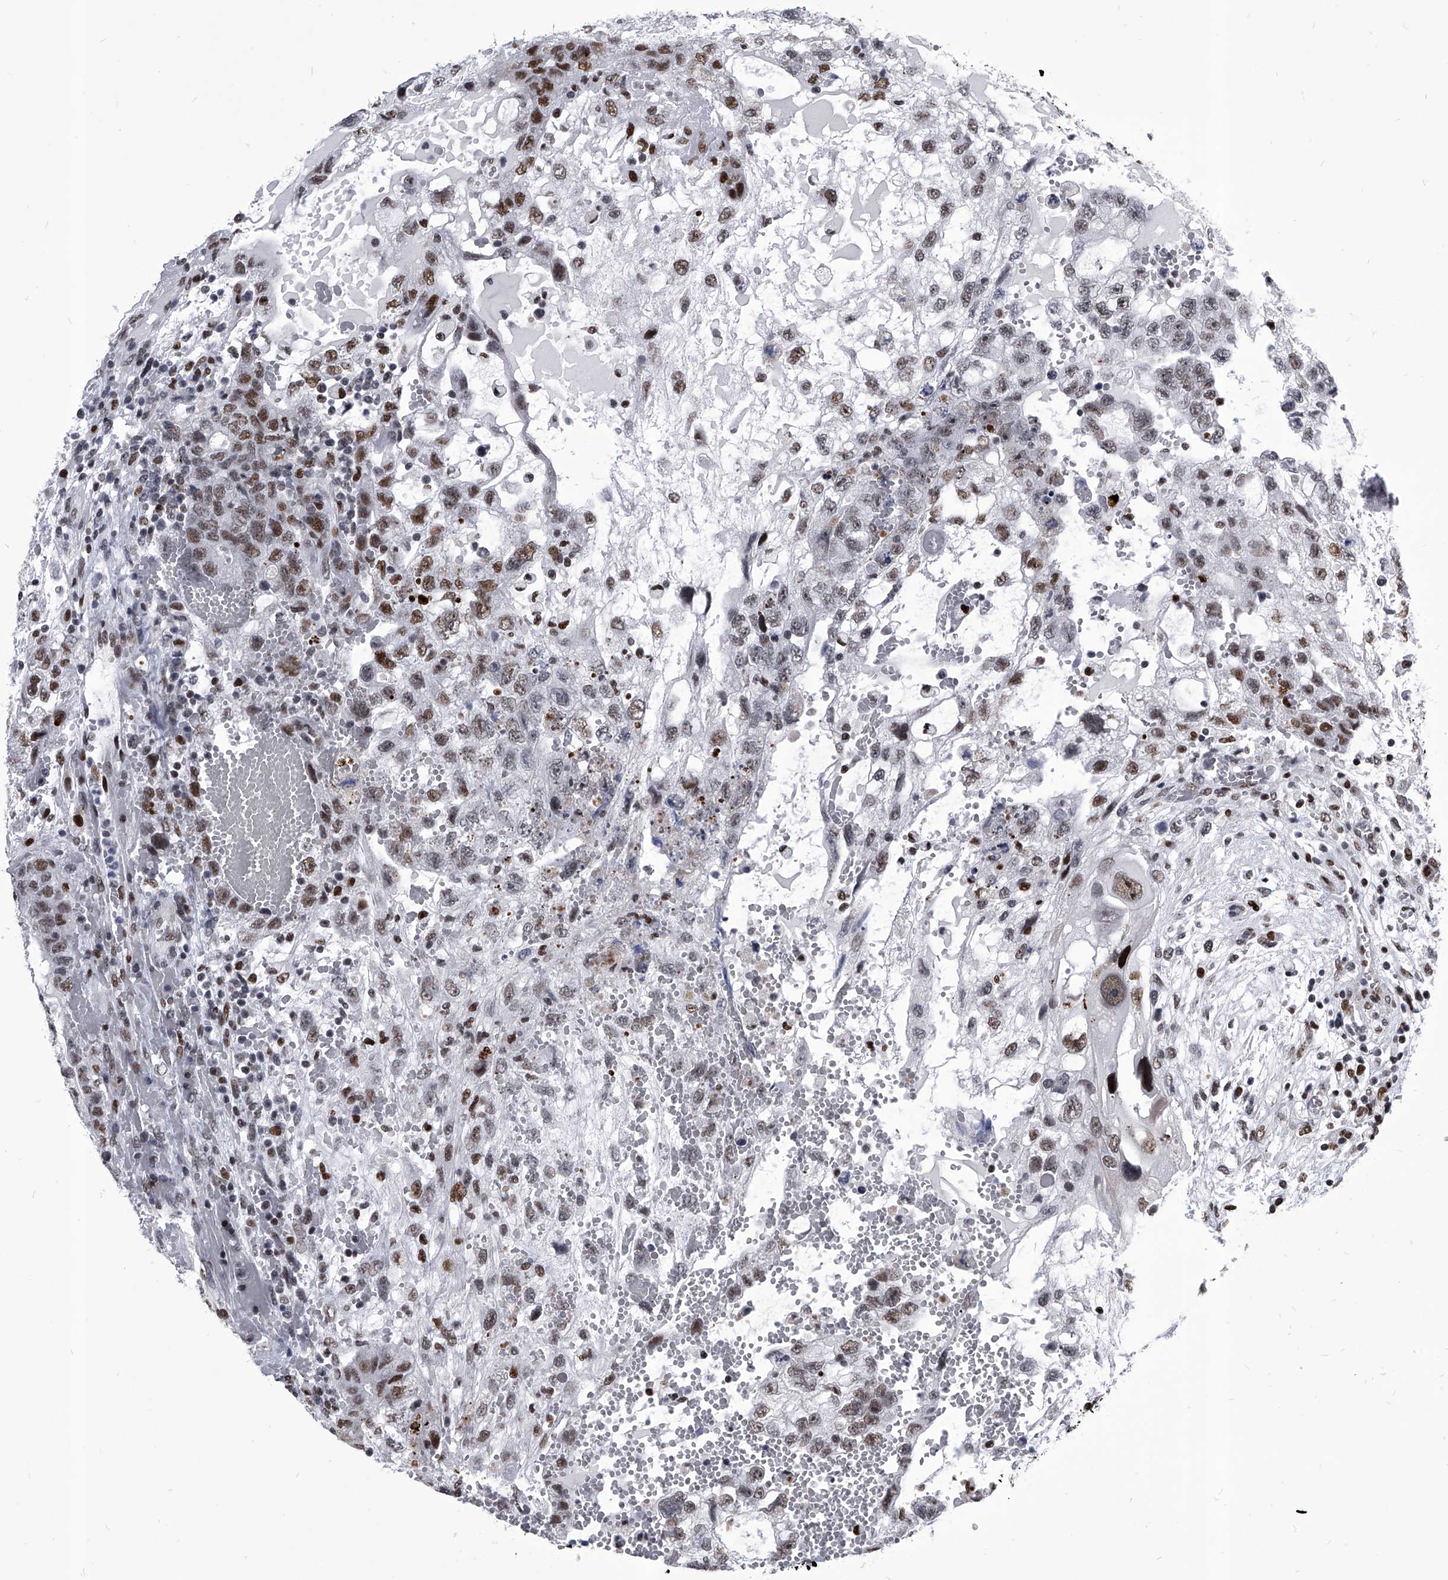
{"staining": {"intensity": "moderate", "quantity": "25%-75%", "location": "nuclear"}, "tissue": "testis cancer", "cell_type": "Tumor cells", "image_type": "cancer", "snomed": [{"axis": "morphology", "description": "Carcinoma, Embryonal, NOS"}, {"axis": "topography", "description": "Testis"}], "caption": "A medium amount of moderate nuclear staining is appreciated in approximately 25%-75% of tumor cells in testis cancer tissue.", "gene": "CMTR1", "patient": {"sex": "male", "age": 36}}